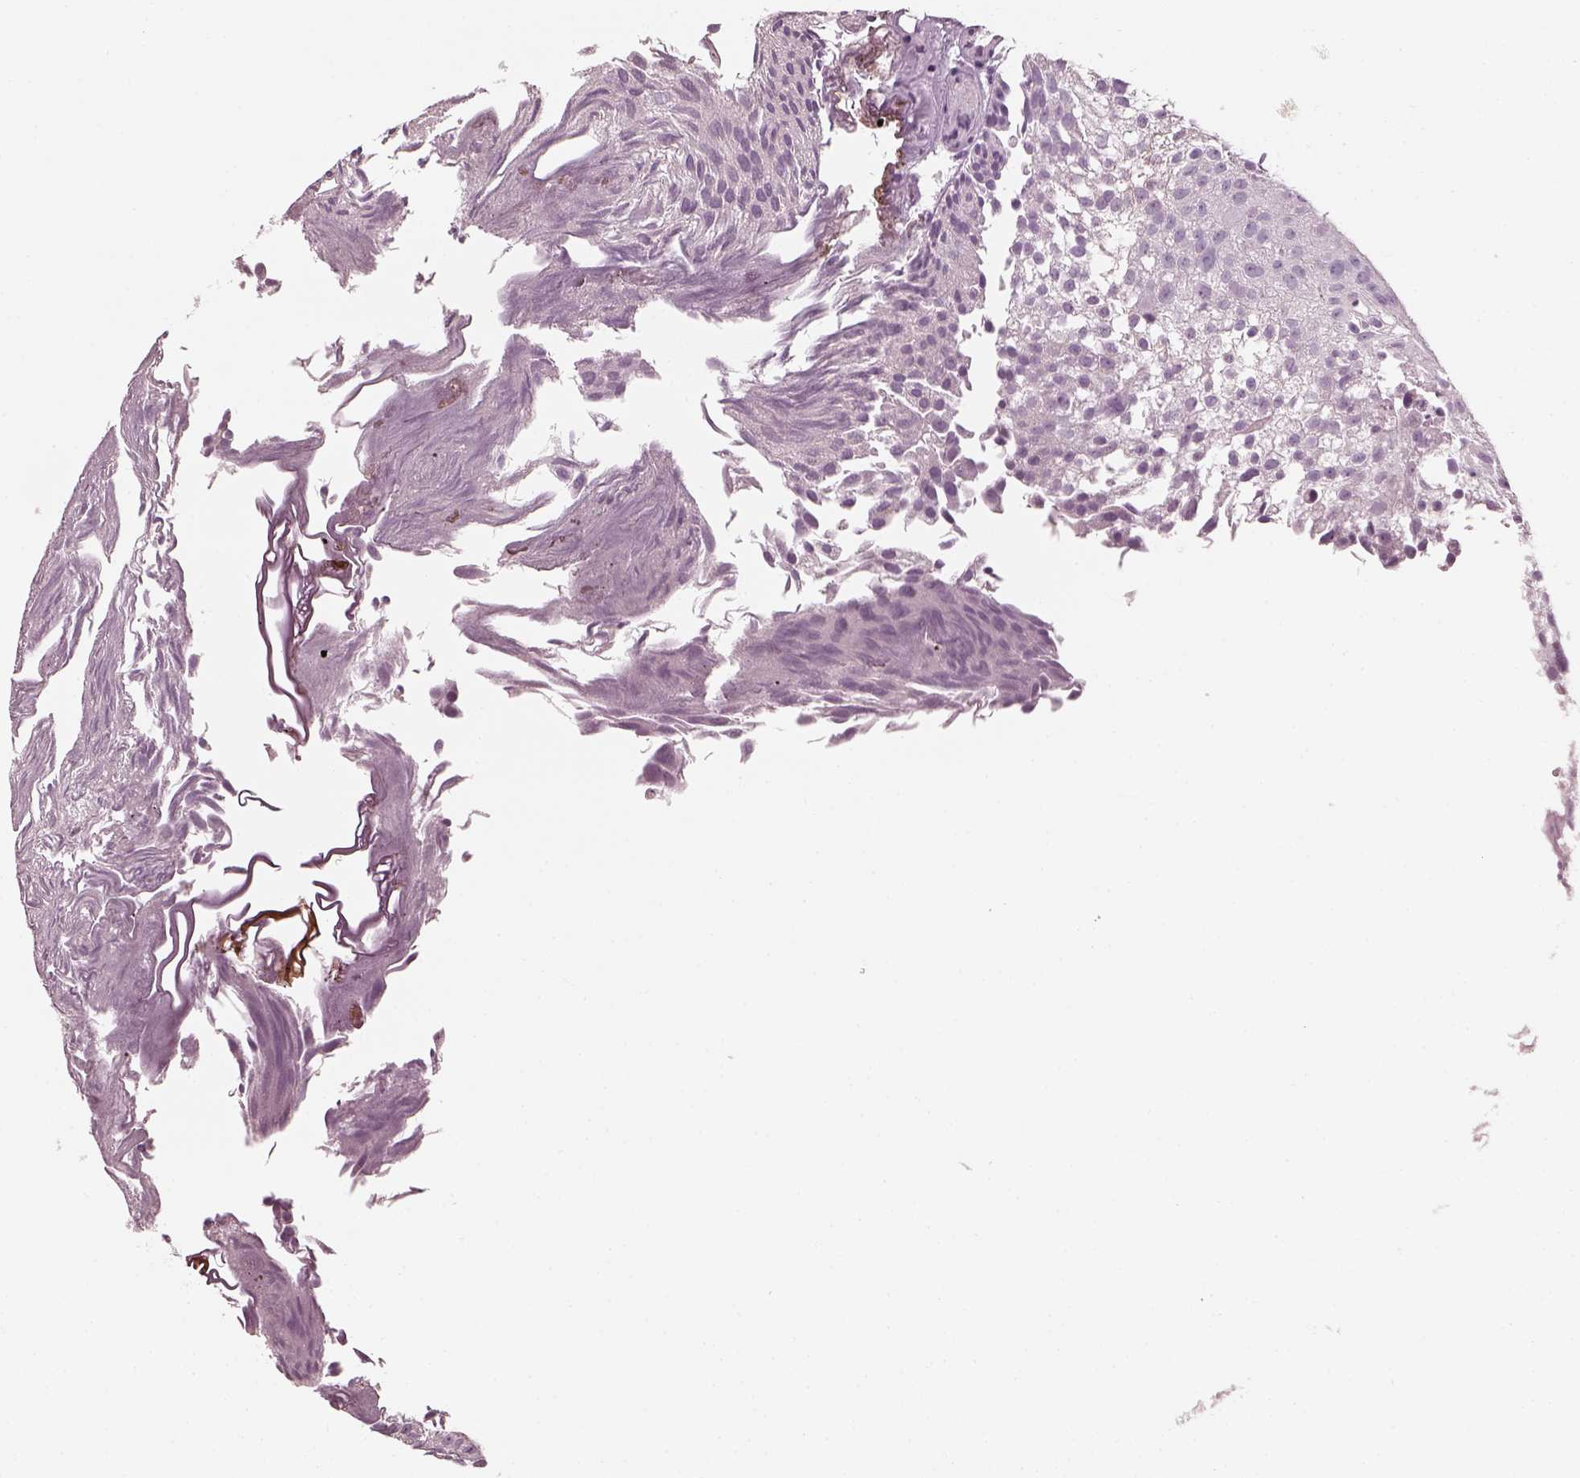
{"staining": {"intensity": "negative", "quantity": "none", "location": "none"}, "tissue": "urothelial cancer", "cell_type": "Tumor cells", "image_type": "cancer", "snomed": [{"axis": "morphology", "description": "Urothelial carcinoma, Low grade"}, {"axis": "topography", "description": "Urinary bladder"}], "caption": "A high-resolution histopathology image shows immunohistochemistry (IHC) staining of urothelial cancer, which demonstrates no significant expression in tumor cells. (DAB (3,3'-diaminobenzidine) IHC with hematoxylin counter stain).", "gene": "CNTN1", "patient": {"sex": "male", "age": 70}}